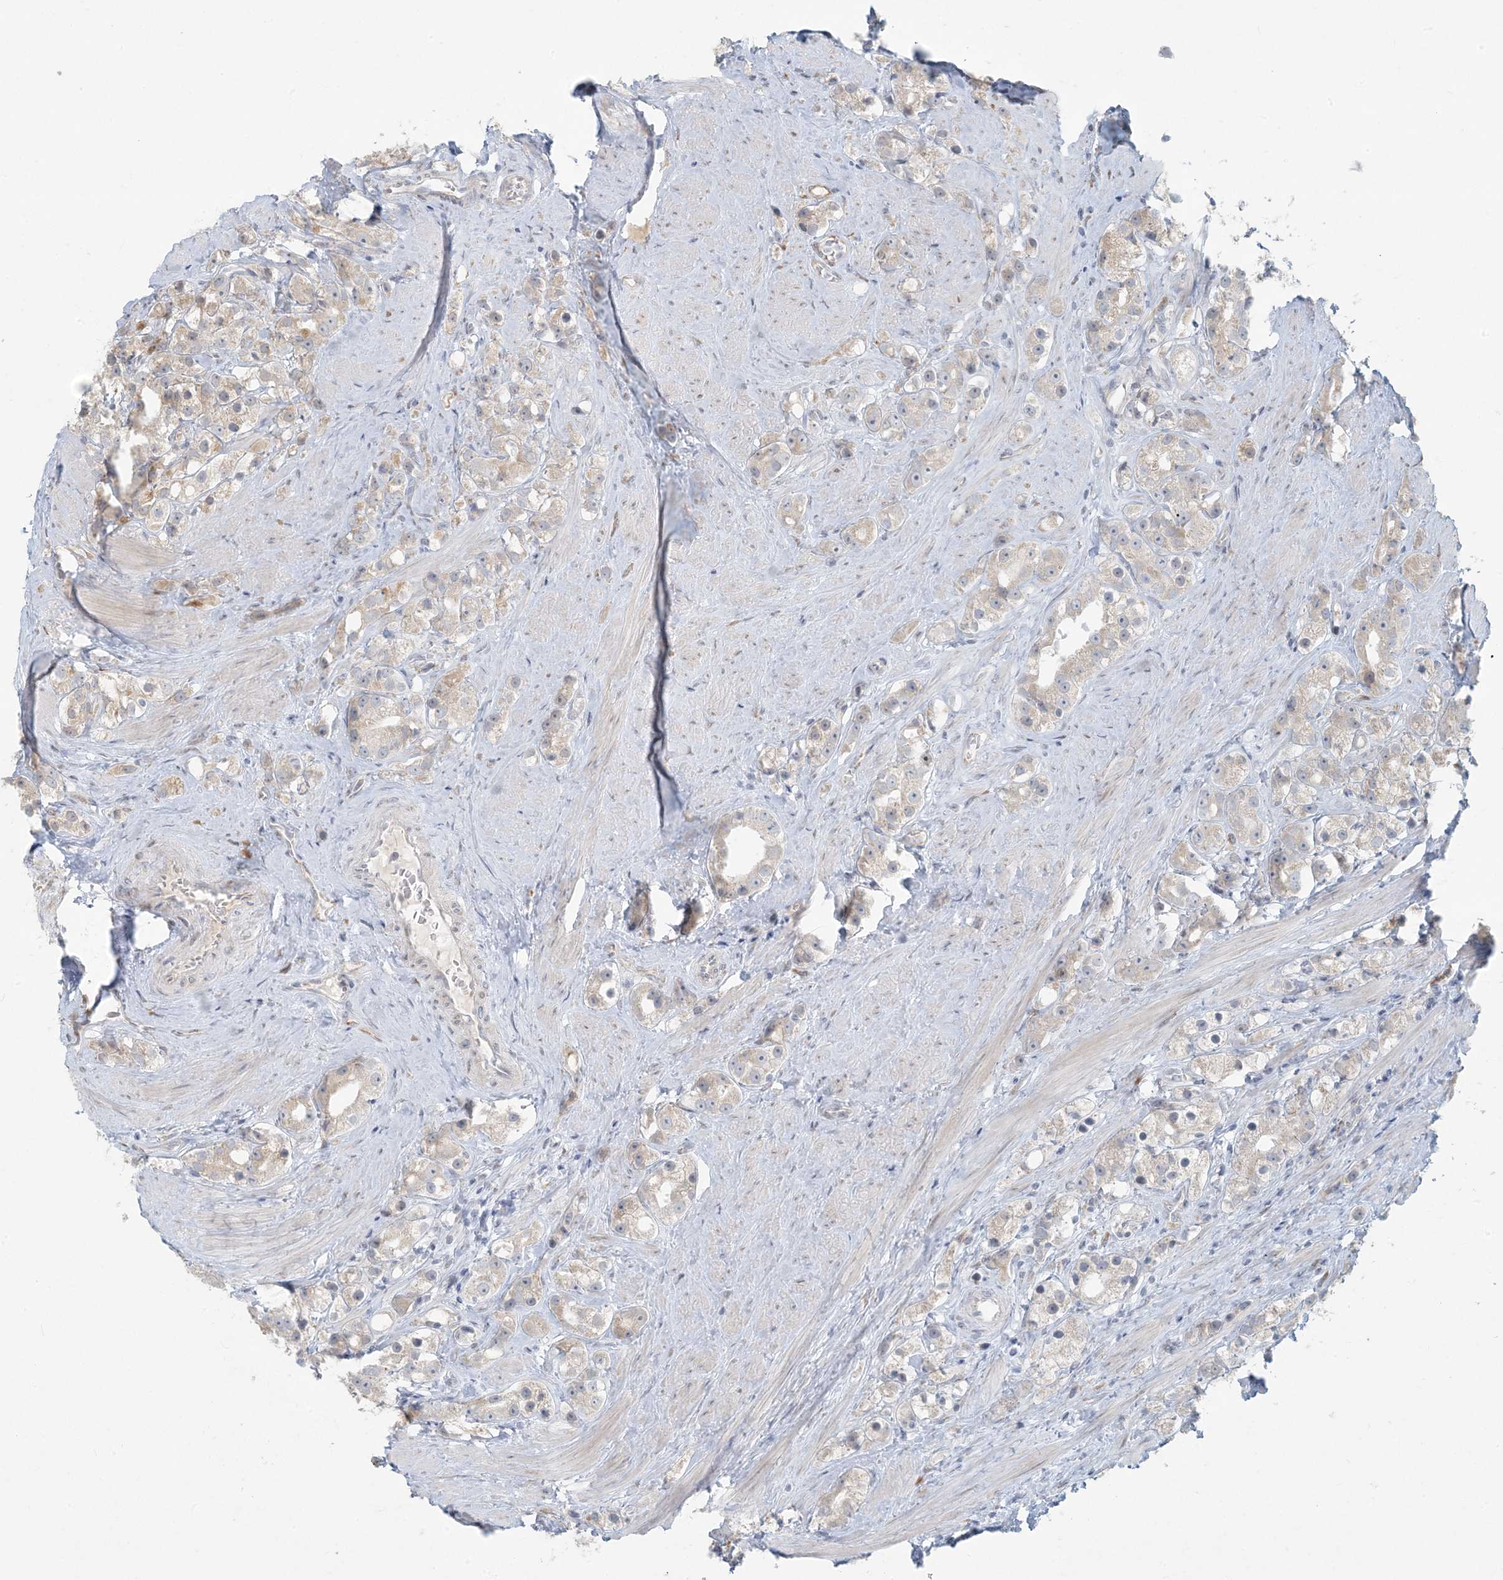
{"staining": {"intensity": "weak", "quantity": ">75%", "location": "cytoplasmic/membranous"}, "tissue": "prostate cancer", "cell_type": "Tumor cells", "image_type": "cancer", "snomed": [{"axis": "morphology", "description": "Adenocarcinoma, NOS"}, {"axis": "topography", "description": "Prostate"}], "caption": "Immunohistochemical staining of human prostate cancer reveals weak cytoplasmic/membranous protein positivity in approximately >75% of tumor cells. The protein is shown in brown color, while the nuclei are stained blue.", "gene": "HACL1", "patient": {"sex": "male", "age": 79}}